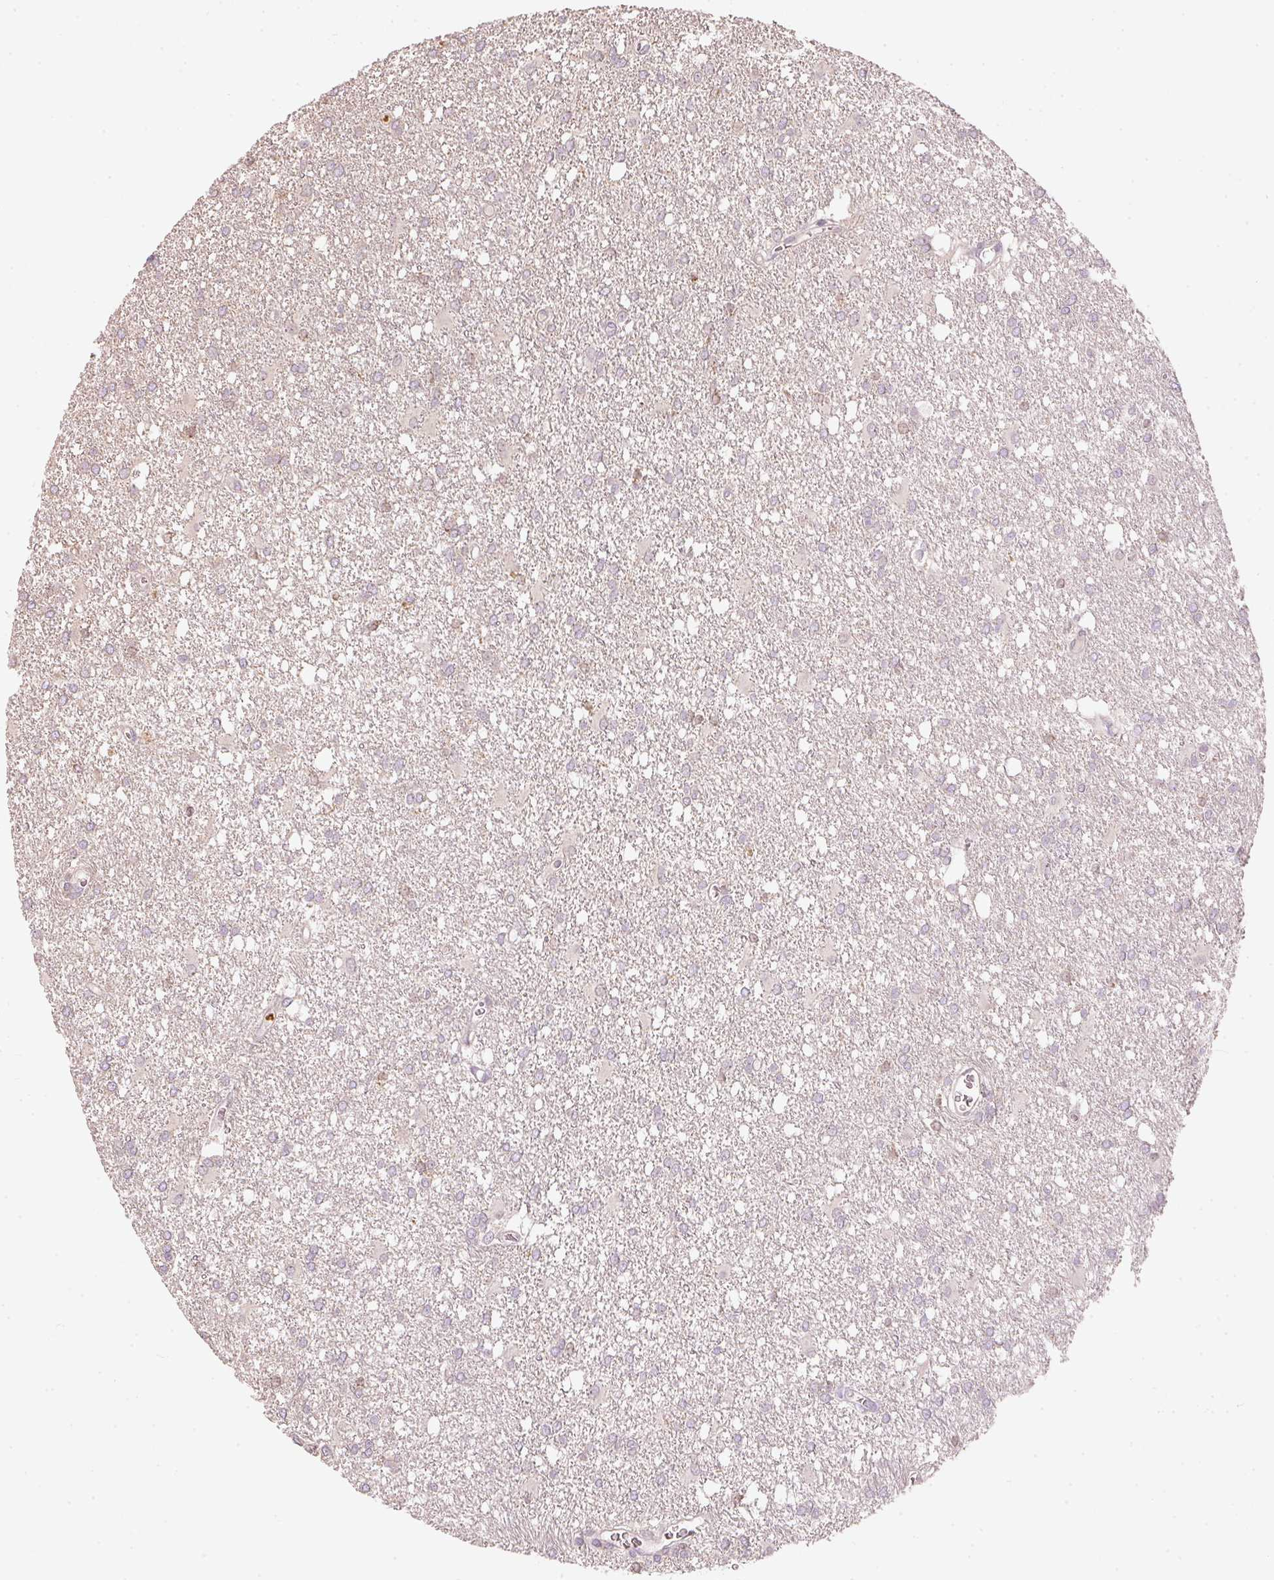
{"staining": {"intensity": "negative", "quantity": "none", "location": "none"}, "tissue": "glioma", "cell_type": "Tumor cells", "image_type": "cancer", "snomed": [{"axis": "morphology", "description": "Glioma, malignant, High grade"}, {"axis": "topography", "description": "Brain"}], "caption": "Micrograph shows no protein staining in tumor cells of glioma tissue.", "gene": "MTHFD1L", "patient": {"sex": "male", "age": 48}}